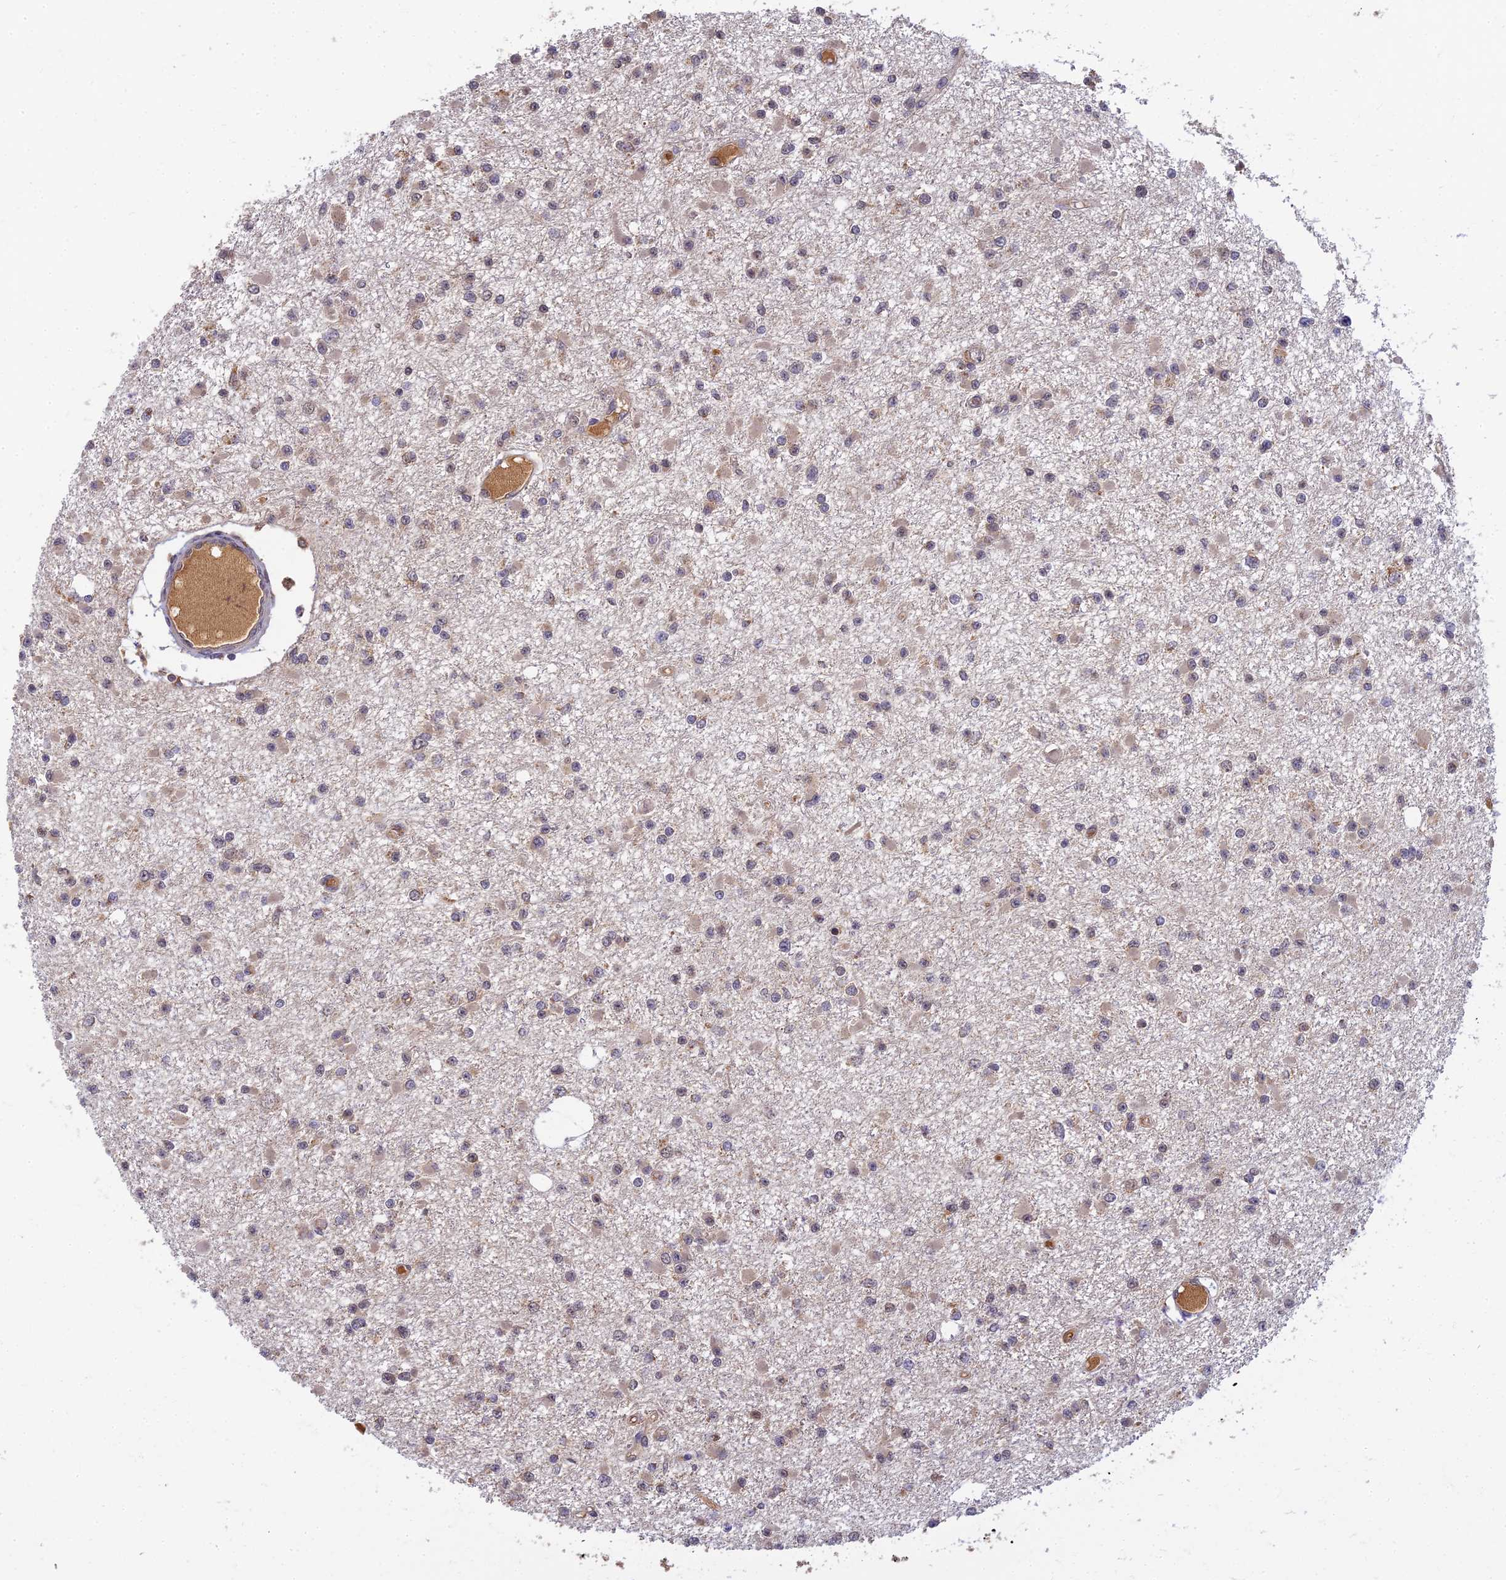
{"staining": {"intensity": "negative", "quantity": "none", "location": "none"}, "tissue": "glioma", "cell_type": "Tumor cells", "image_type": "cancer", "snomed": [{"axis": "morphology", "description": "Glioma, malignant, Low grade"}, {"axis": "topography", "description": "Brain"}], "caption": "An immunohistochemistry image of malignant glioma (low-grade) is shown. There is no staining in tumor cells of malignant glioma (low-grade).", "gene": "RGL3", "patient": {"sex": "female", "age": 22}}